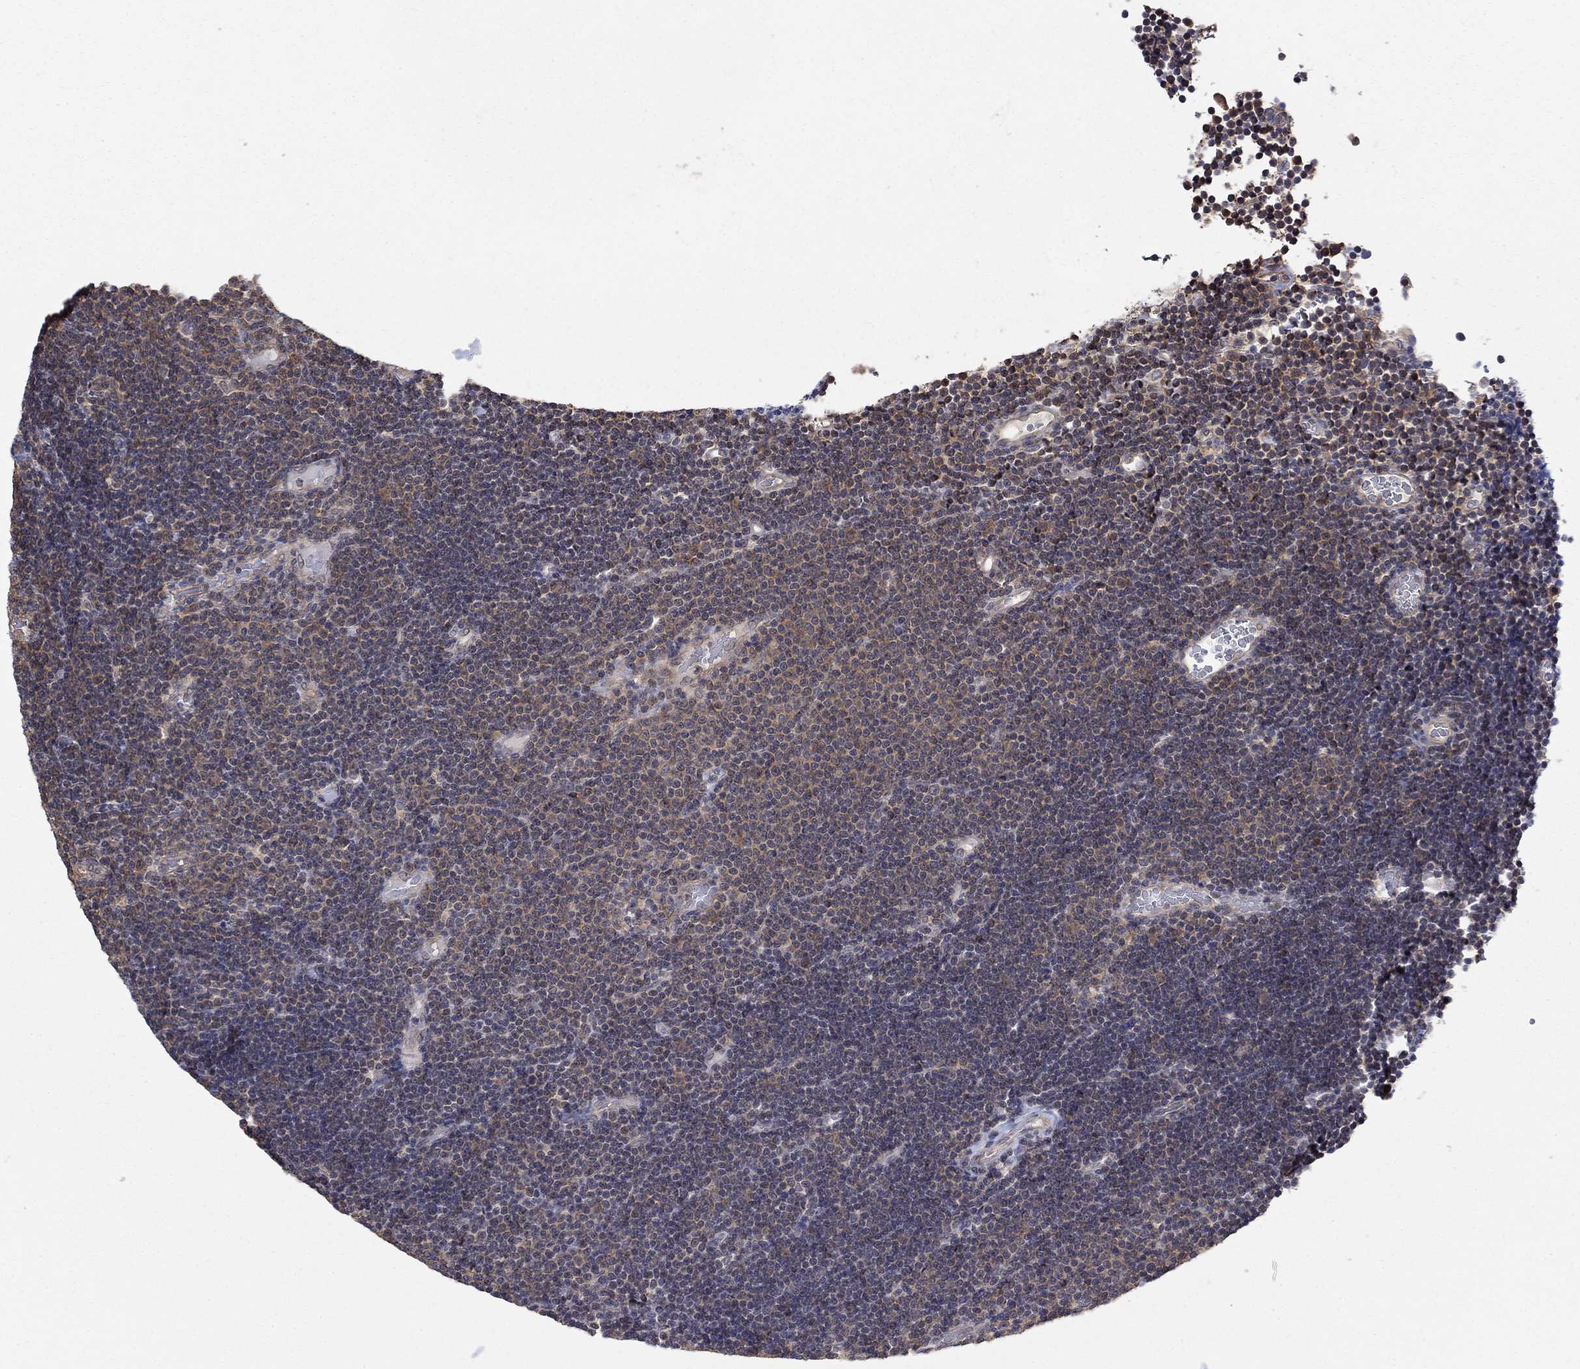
{"staining": {"intensity": "weak", "quantity": "25%-75%", "location": "cytoplasmic/membranous"}, "tissue": "lymphoma", "cell_type": "Tumor cells", "image_type": "cancer", "snomed": [{"axis": "morphology", "description": "Malignant lymphoma, non-Hodgkin's type, Low grade"}, {"axis": "topography", "description": "Brain"}], "caption": "Tumor cells demonstrate low levels of weak cytoplasmic/membranous expression in about 25%-75% of cells in human low-grade malignant lymphoma, non-Hodgkin's type. (Brightfield microscopy of DAB IHC at high magnification).", "gene": "RNF114", "patient": {"sex": "female", "age": 66}}